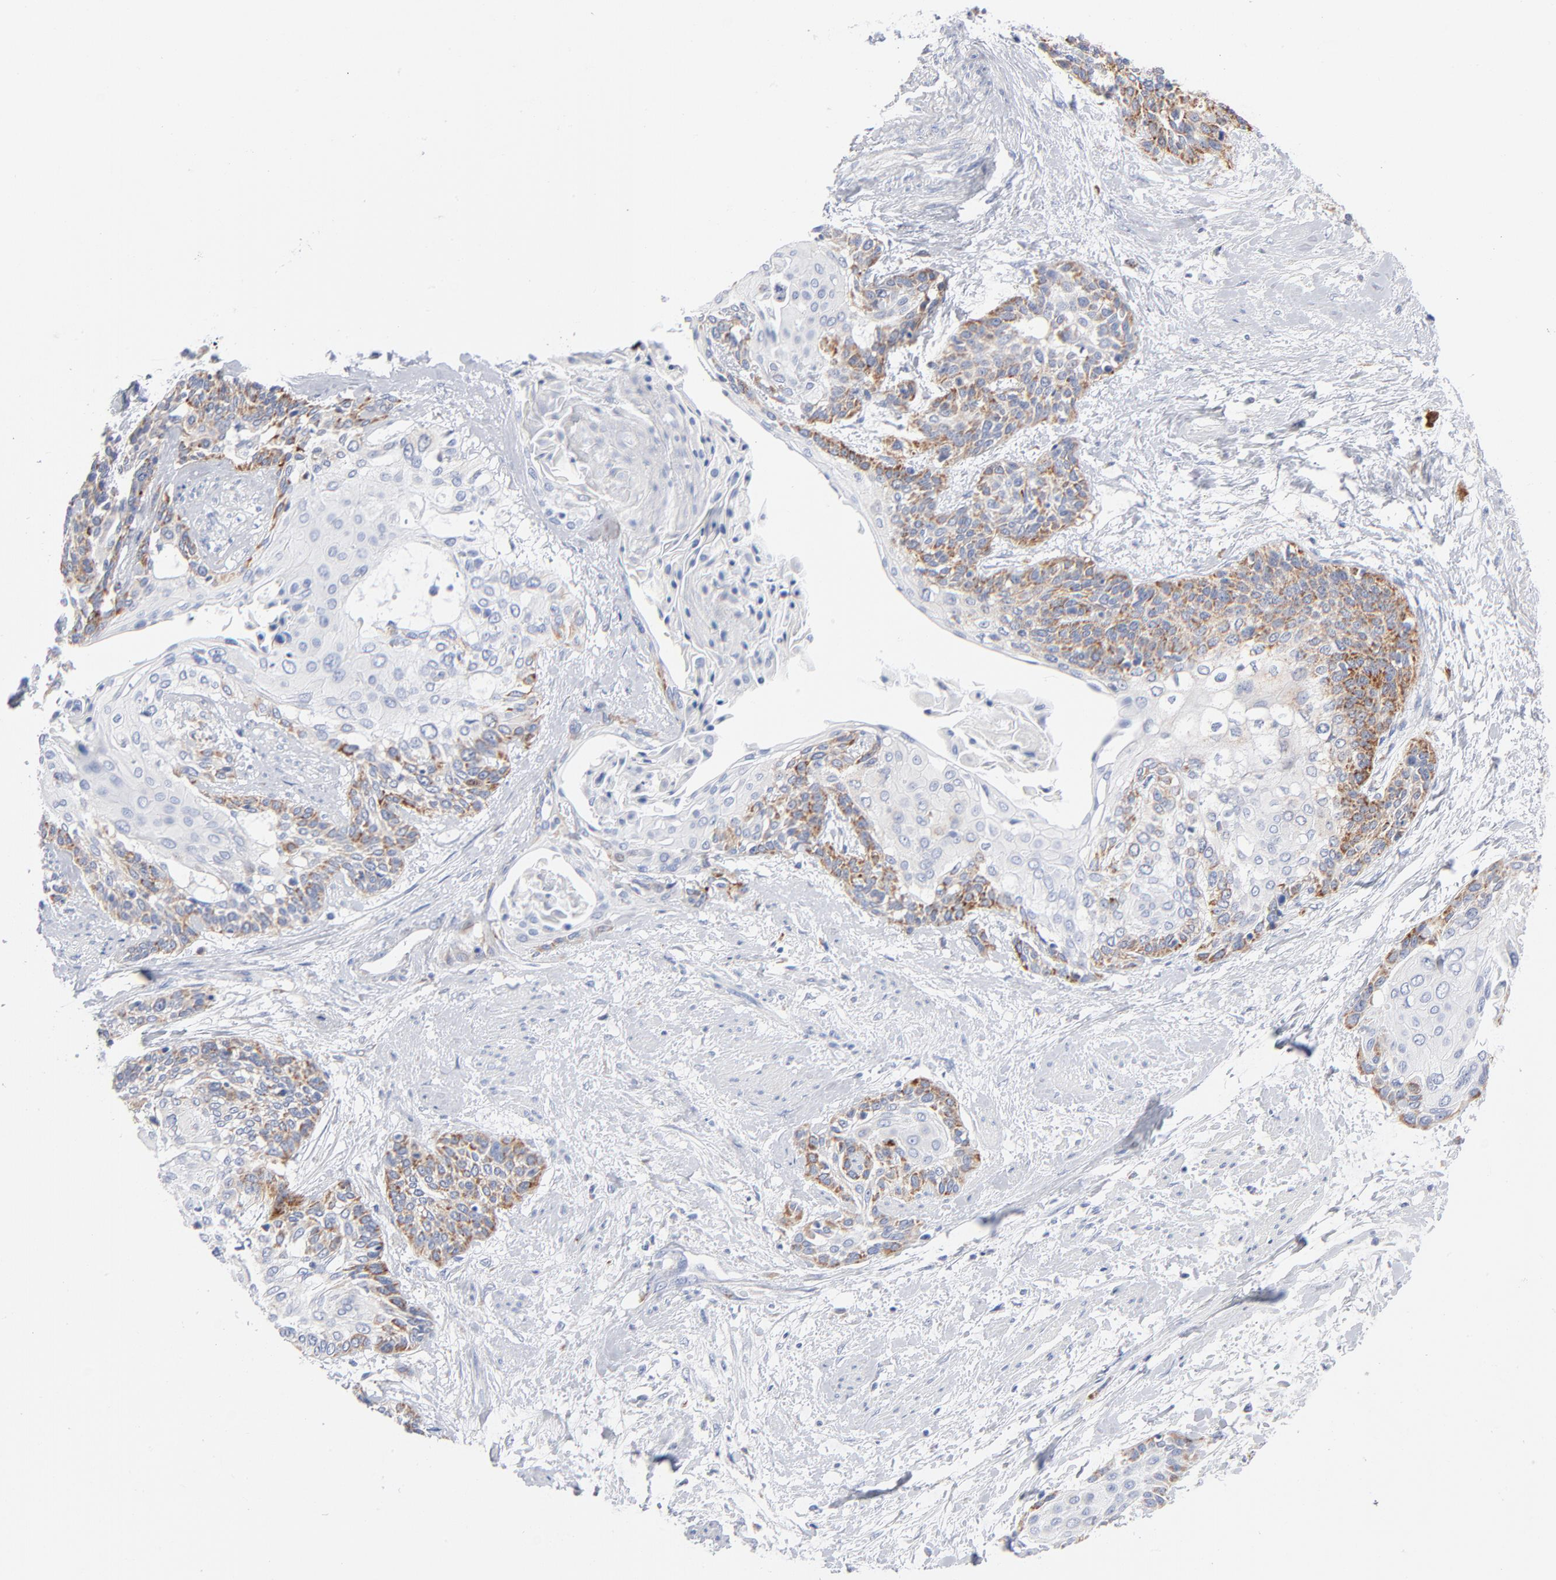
{"staining": {"intensity": "moderate", "quantity": "25%-75%", "location": "cytoplasmic/membranous"}, "tissue": "cervical cancer", "cell_type": "Tumor cells", "image_type": "cancer", "snomed": [{"axis": "morphology", "description": "Squamous cell carcinoma, NOS"}, {"axis": "topography", "description": "Cervix"}], "caption": "Cervical cancer (squamous cell carcinoma) tissue shows moderate cytoplasmic/membranous expression in approximately 25%-75% of tumor cells, visualized by immunohistochemistry. The staining is performed using DAB brown chromogen to label protein expression. The nuclei are counter-stained blue using hematoxylin.", "gene": "CHCHD10", "patient": {"sex": "female", "age": 57}}